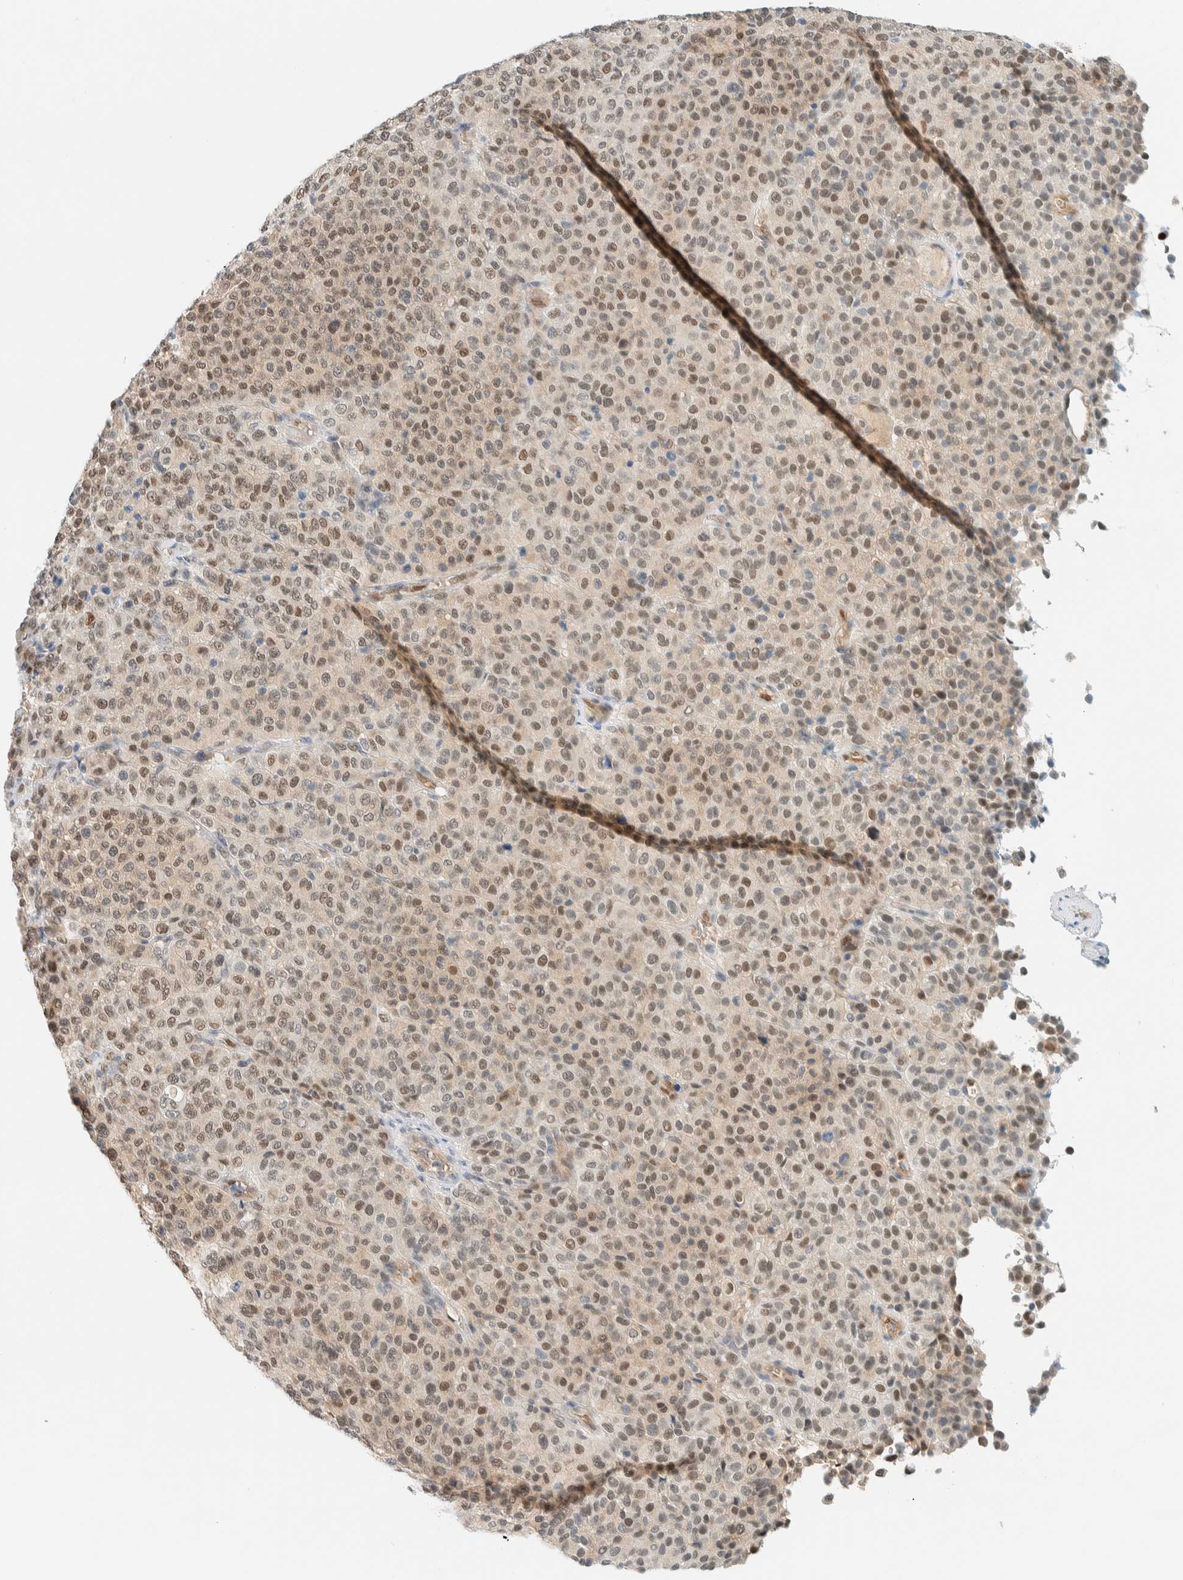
{"staining": {"intensity": "weak", "quantity": ">75%", "location": "nuclear"}, "tissue": "melanoma", "cell_type": "Tumor cells", "image_type": "cancer", "snomed": [{"axis": "morphology", "description": "Malignant melanoma, Metastatic site"}, {"axis": "topography", "description": "Pancreas"}], "caption": "Immunohistochemistry image of human malignant melanoma (metastatic site) stained for a protein (brown), which reveals low levels of weak nuclear positivity in approximately >75% of tumor cells.", "gene": "TSTD2", "patient": {"sex": "female", "age": 30}}